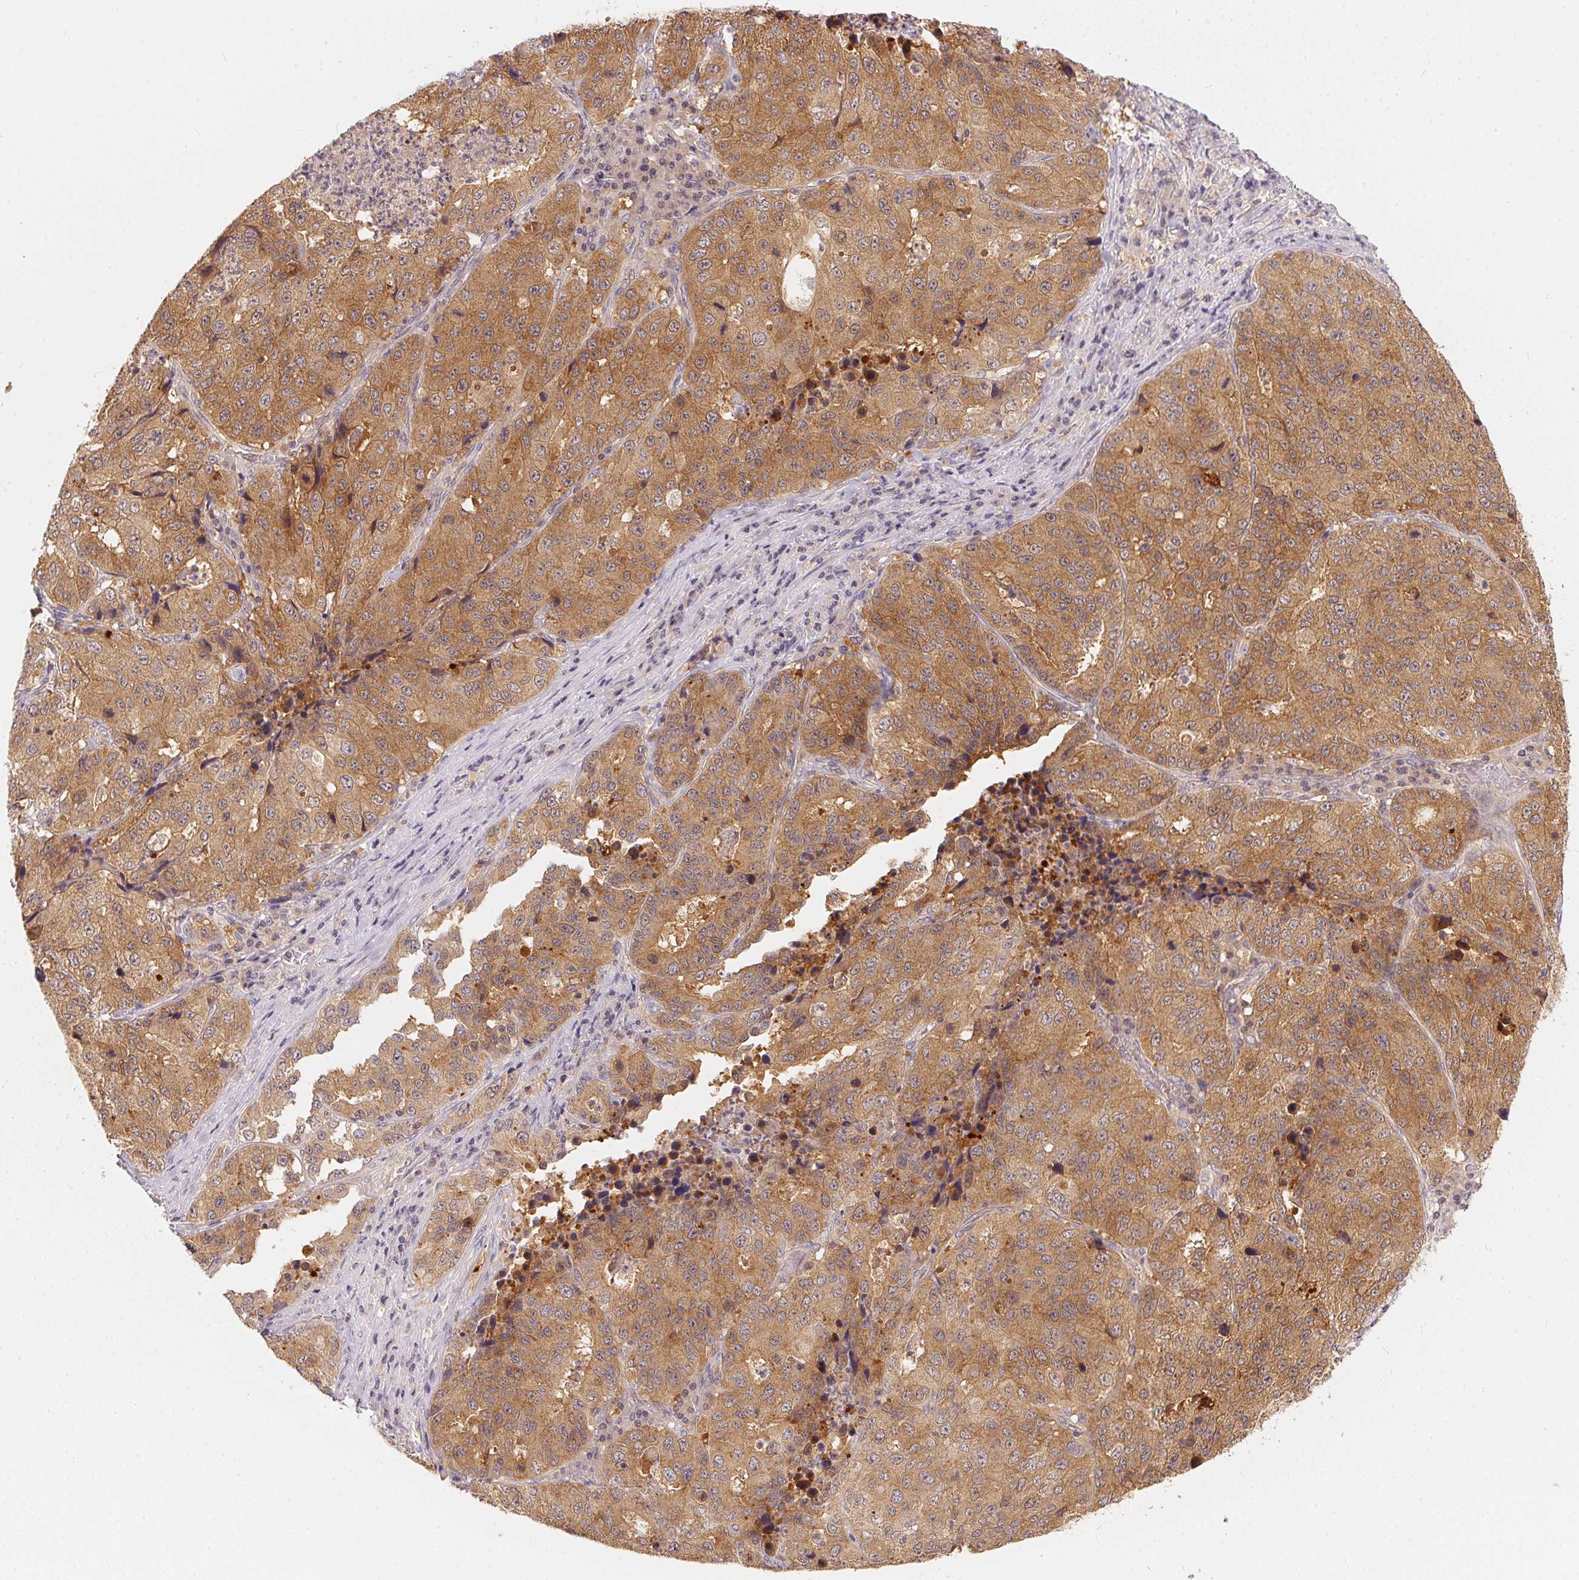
{"staining": {"intensity": "moderate", "quantity": ">75%", "location": "cytoplasmic/membranous"}, "tissue": "stomach cancer", "cell_type": "Tumor cells", "image_type": "cancer", "snomed": [{"axis": "morphology", "description": "Adenocarcinoma, NOS"}, {"axis": "topography", "description": "Stomach"}], "caption": "The immunohistochemical stain labels moderate cytoplasmic/membranous staining in tumor cells of adenocarcinoma (stomach) tissue. (brown staining indicates protein expression, while blue staining denotes nuclei).", "gene": "BLMH", "patient": {"sex": "male", "age": 71}}